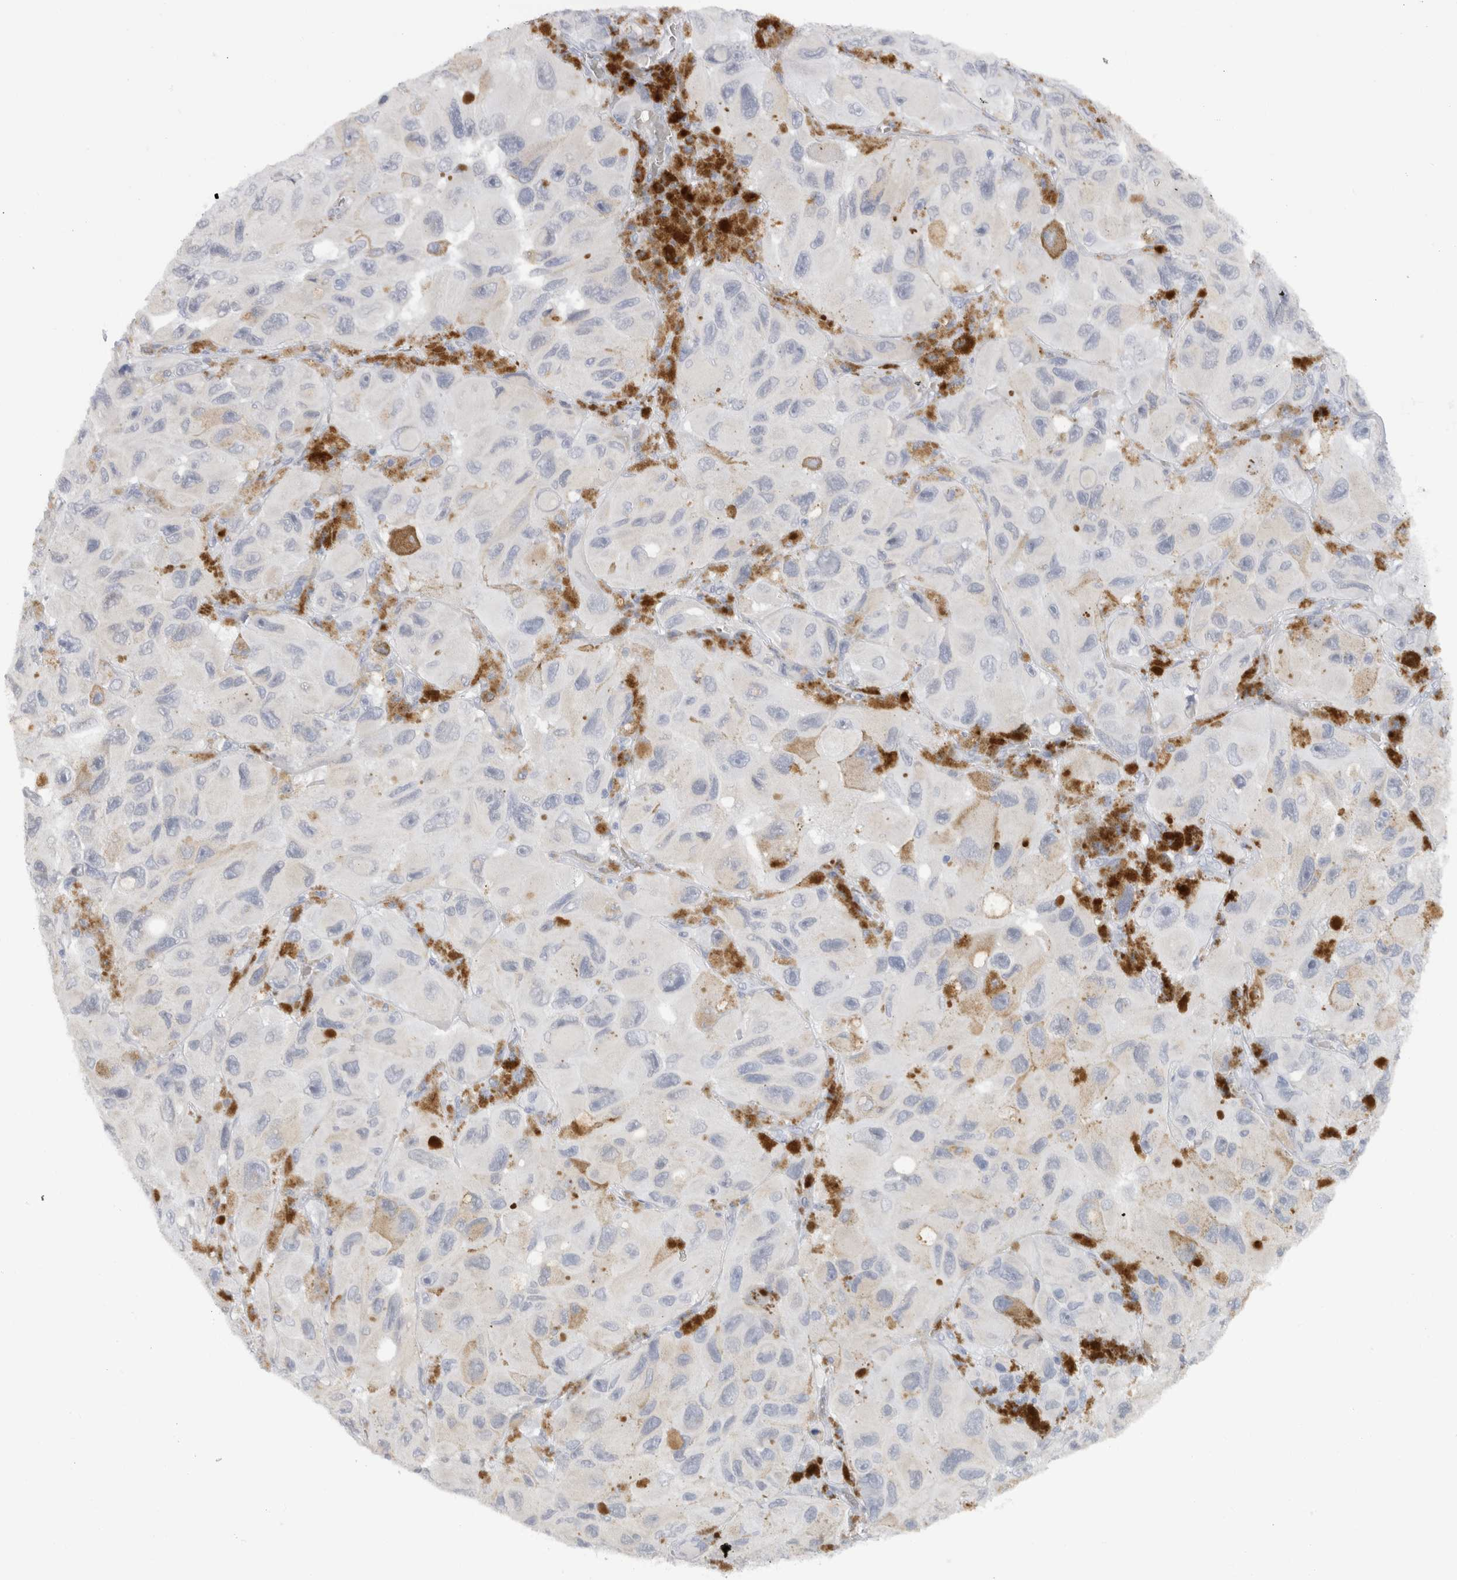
{"staining": {"intensity": "negative", "quantity": "none", "location": "none"}, "tissue": "melanoma", "cell_type": "Tumor cells", "image_type": "cancer", "snomed": [{"axis": "morphology", "description": "Malignant melanoma, NOS"}, {"axis": "topography", "description": "Skin"}], "caption": "DAB immunohistochemical staining of melanoma reveals no significant staining in tumor cells. Brightfield microscopy of immunohistochemistry stained with DAB (brown) and hematoxylin (blue), captured at high magnification.", "gene": "C9orf50", "patient": {"sex": "female", "age": 73}}